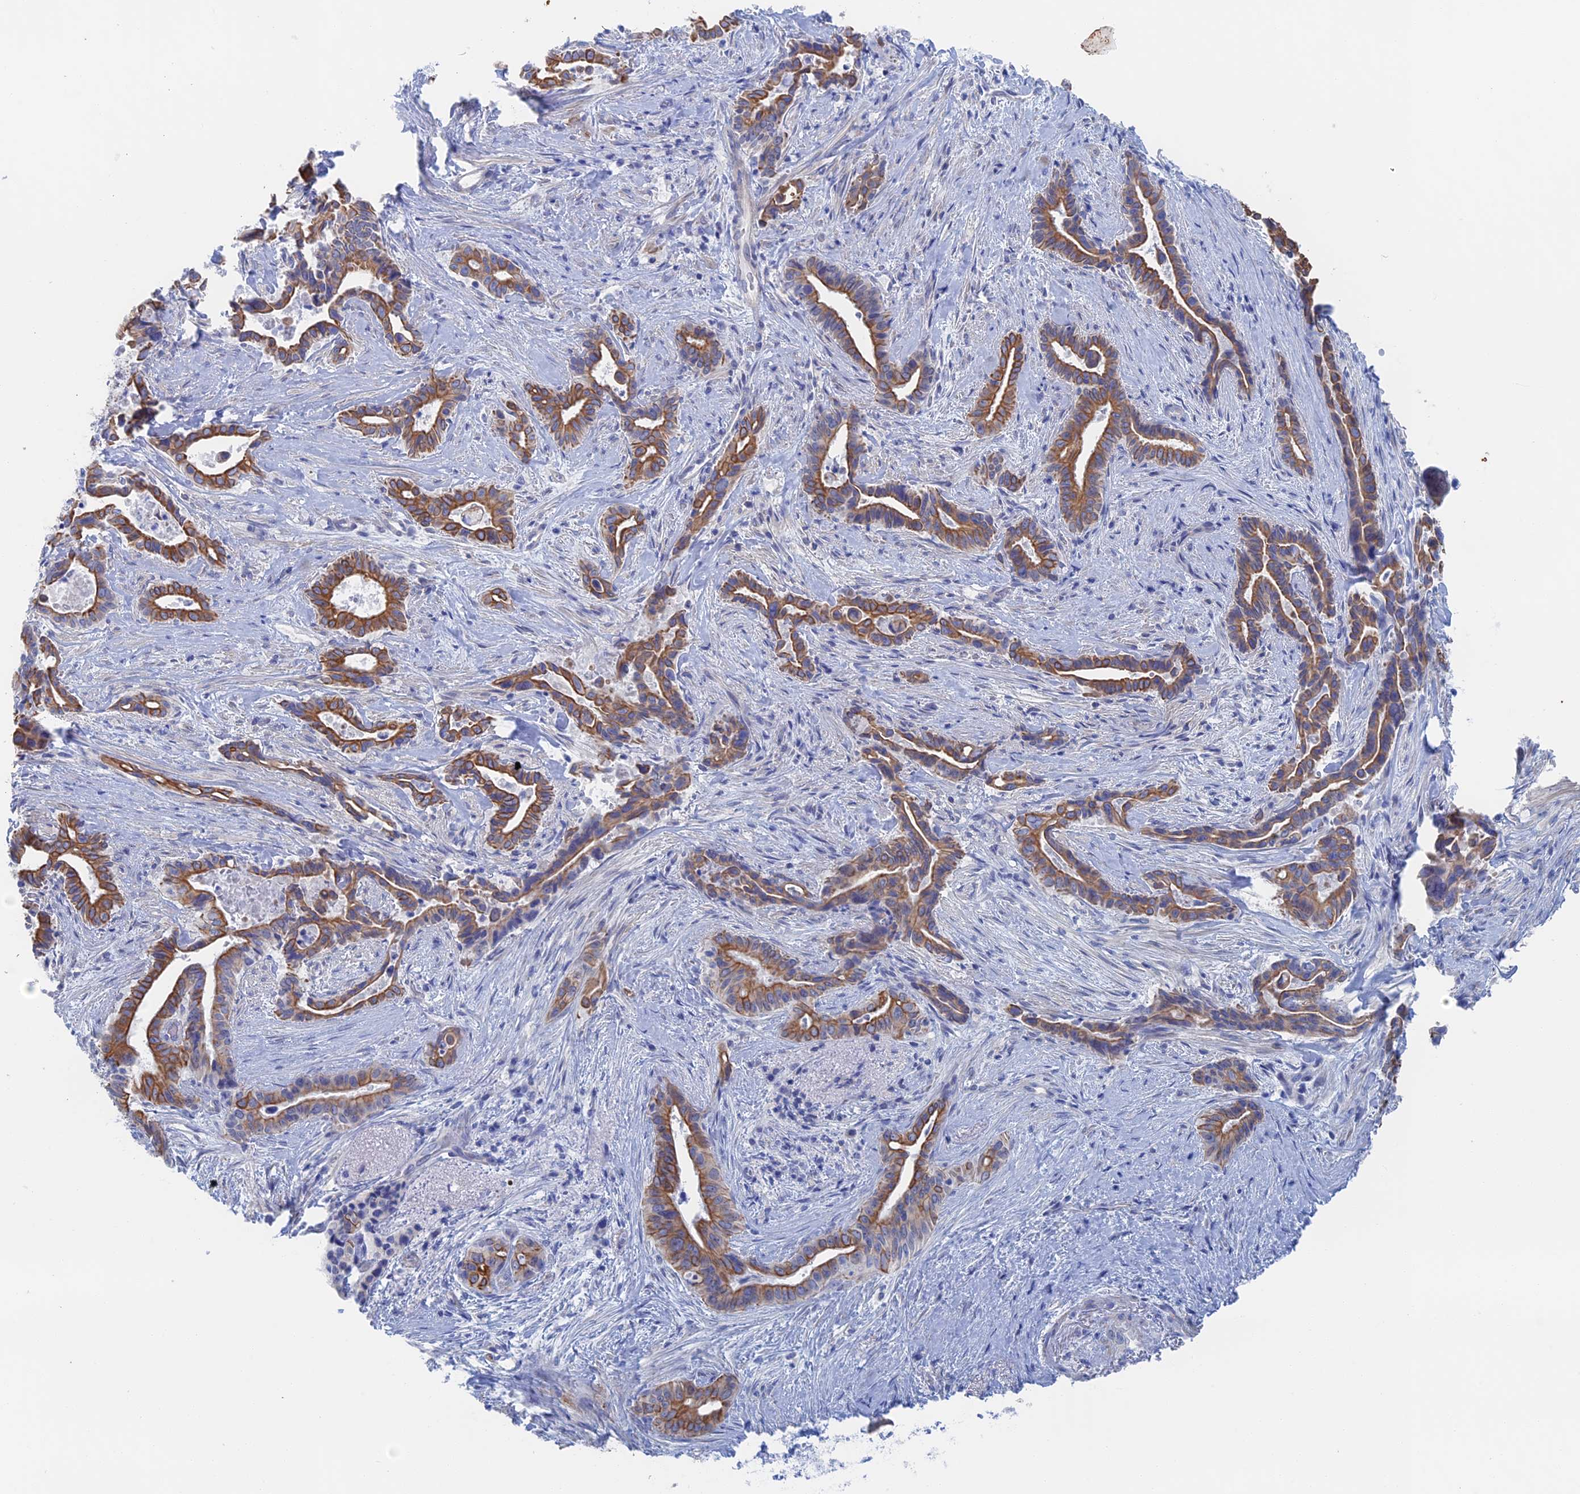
{"staining": {"intensity": "moderate", "quantity": ">75%", "location": "cytoplasmic/membranous"}, "tissue": "pancreatic cancer", "cell_type": "Tumor cells", "image_type": "cancer", "snomed": [{"axis": "morphology", "description": "Adenocarcinoma, NOS"}, {"axis": "topography", "description": "Pancreas"}], "caption": "IHC staining of pancreatic cancer, which exhibits medium levels of moderate cytoplasmic/membranous staining in approximately >75% of tumor cells indicating moderate cytoplasmic/membranous protein staining. The staining was performed using DAB (brown) for protein detection and nuclei were counterstained in hematoxylin (blue).", "gene": "IL7", "patient": {"sex": "female", "age": 77}}